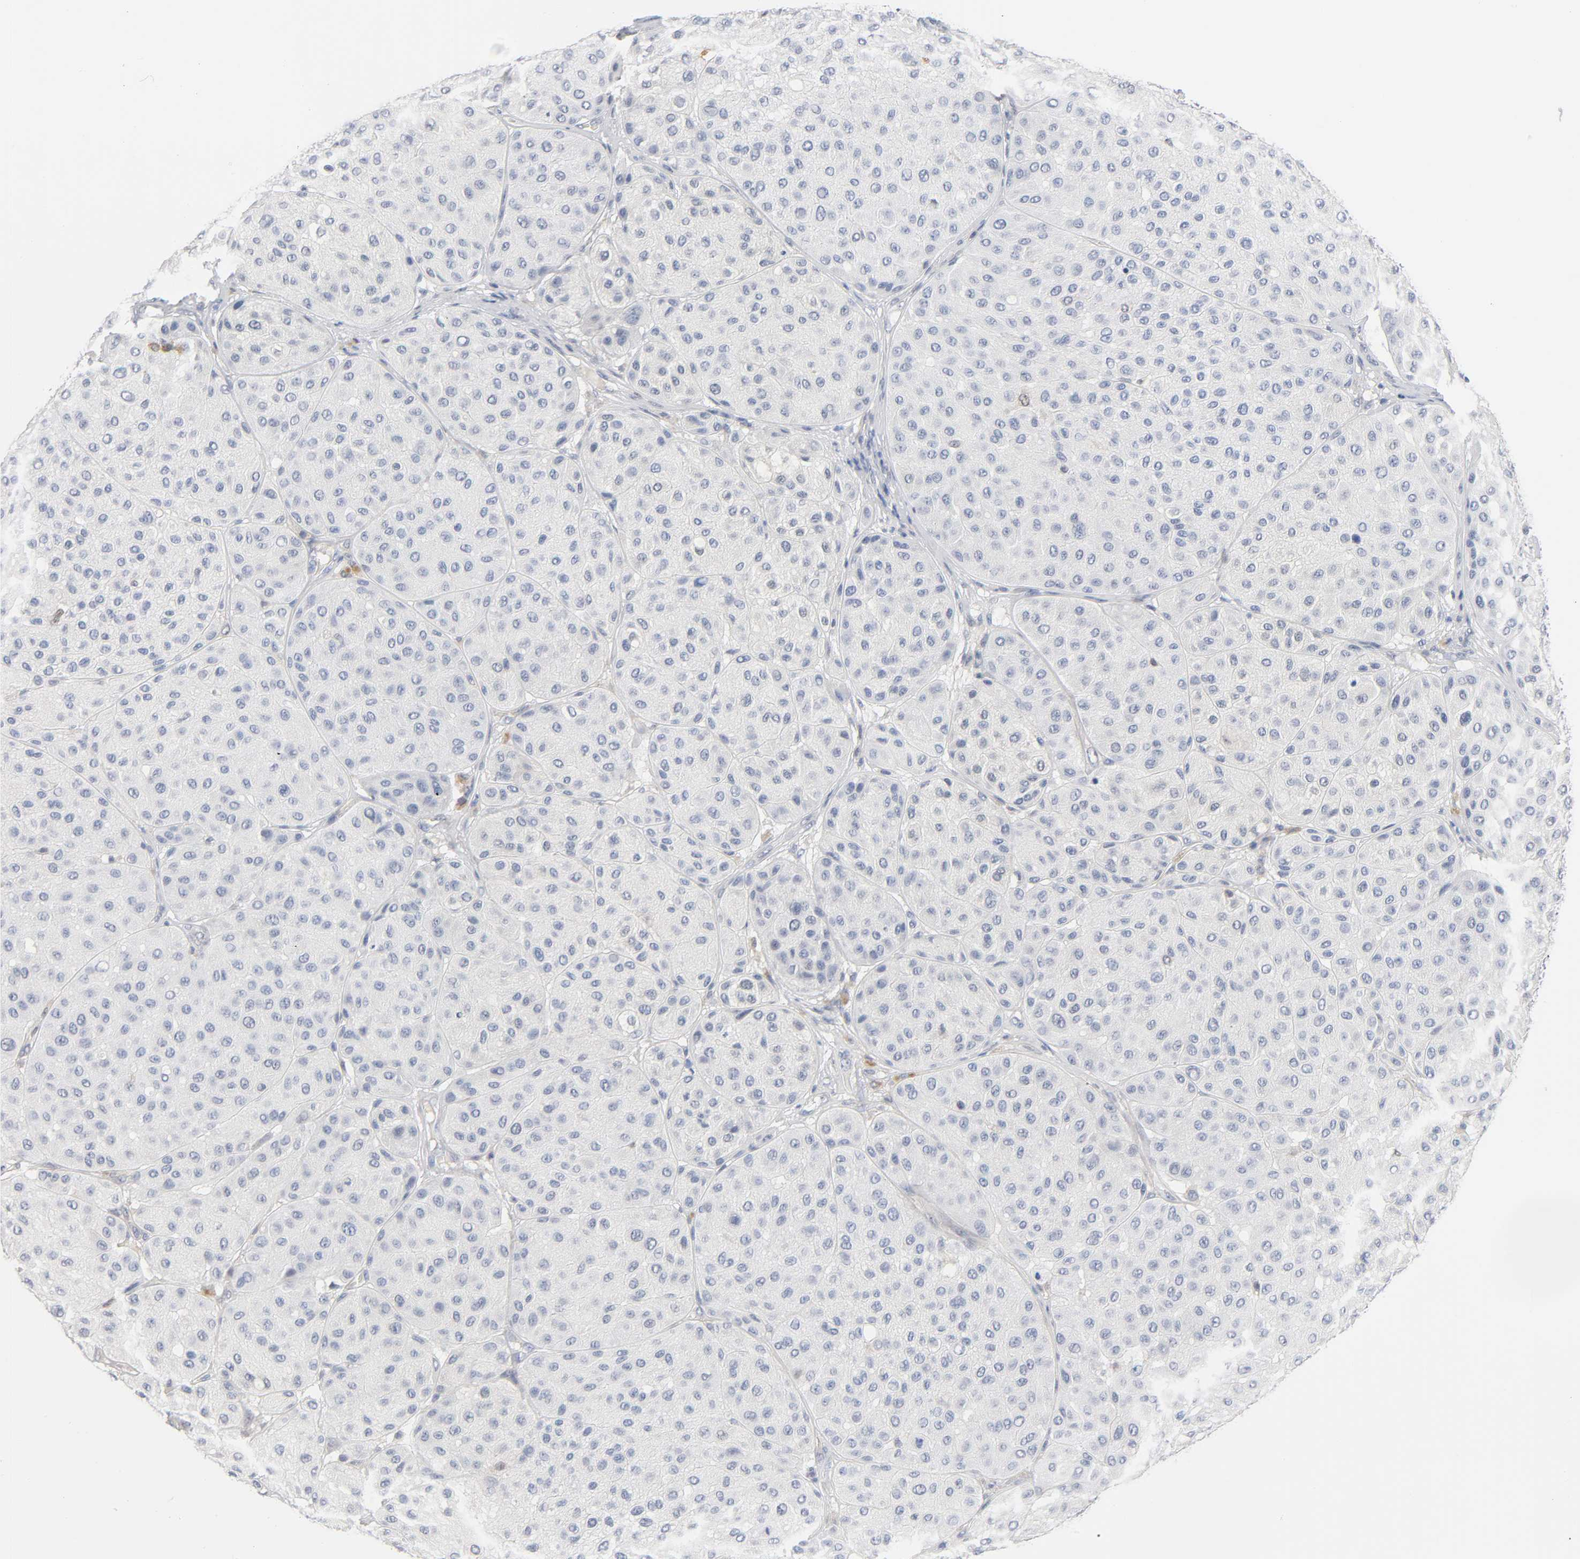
{"staining": {"intensity": "negative", "quantity": "none", "location": "none"}, "tissue": "melanoma", "cell_type": "Tumor cells", "image_type": "cancer", "snomed": [{"axis": "morphology", "description": "Normal tissue, NOS"}, {"axis": "morphology", "description": "Malignant melanoma, Metastatic site"}, {"axis": "topography", "description": "Skin"}], "caption": "Immunohistochemistry image of human melanoma stained for a protein (brown), which displays no expression in tumor cells.", "gene": "NFATC1", "patient": {"sex": "male", "age": 41}}